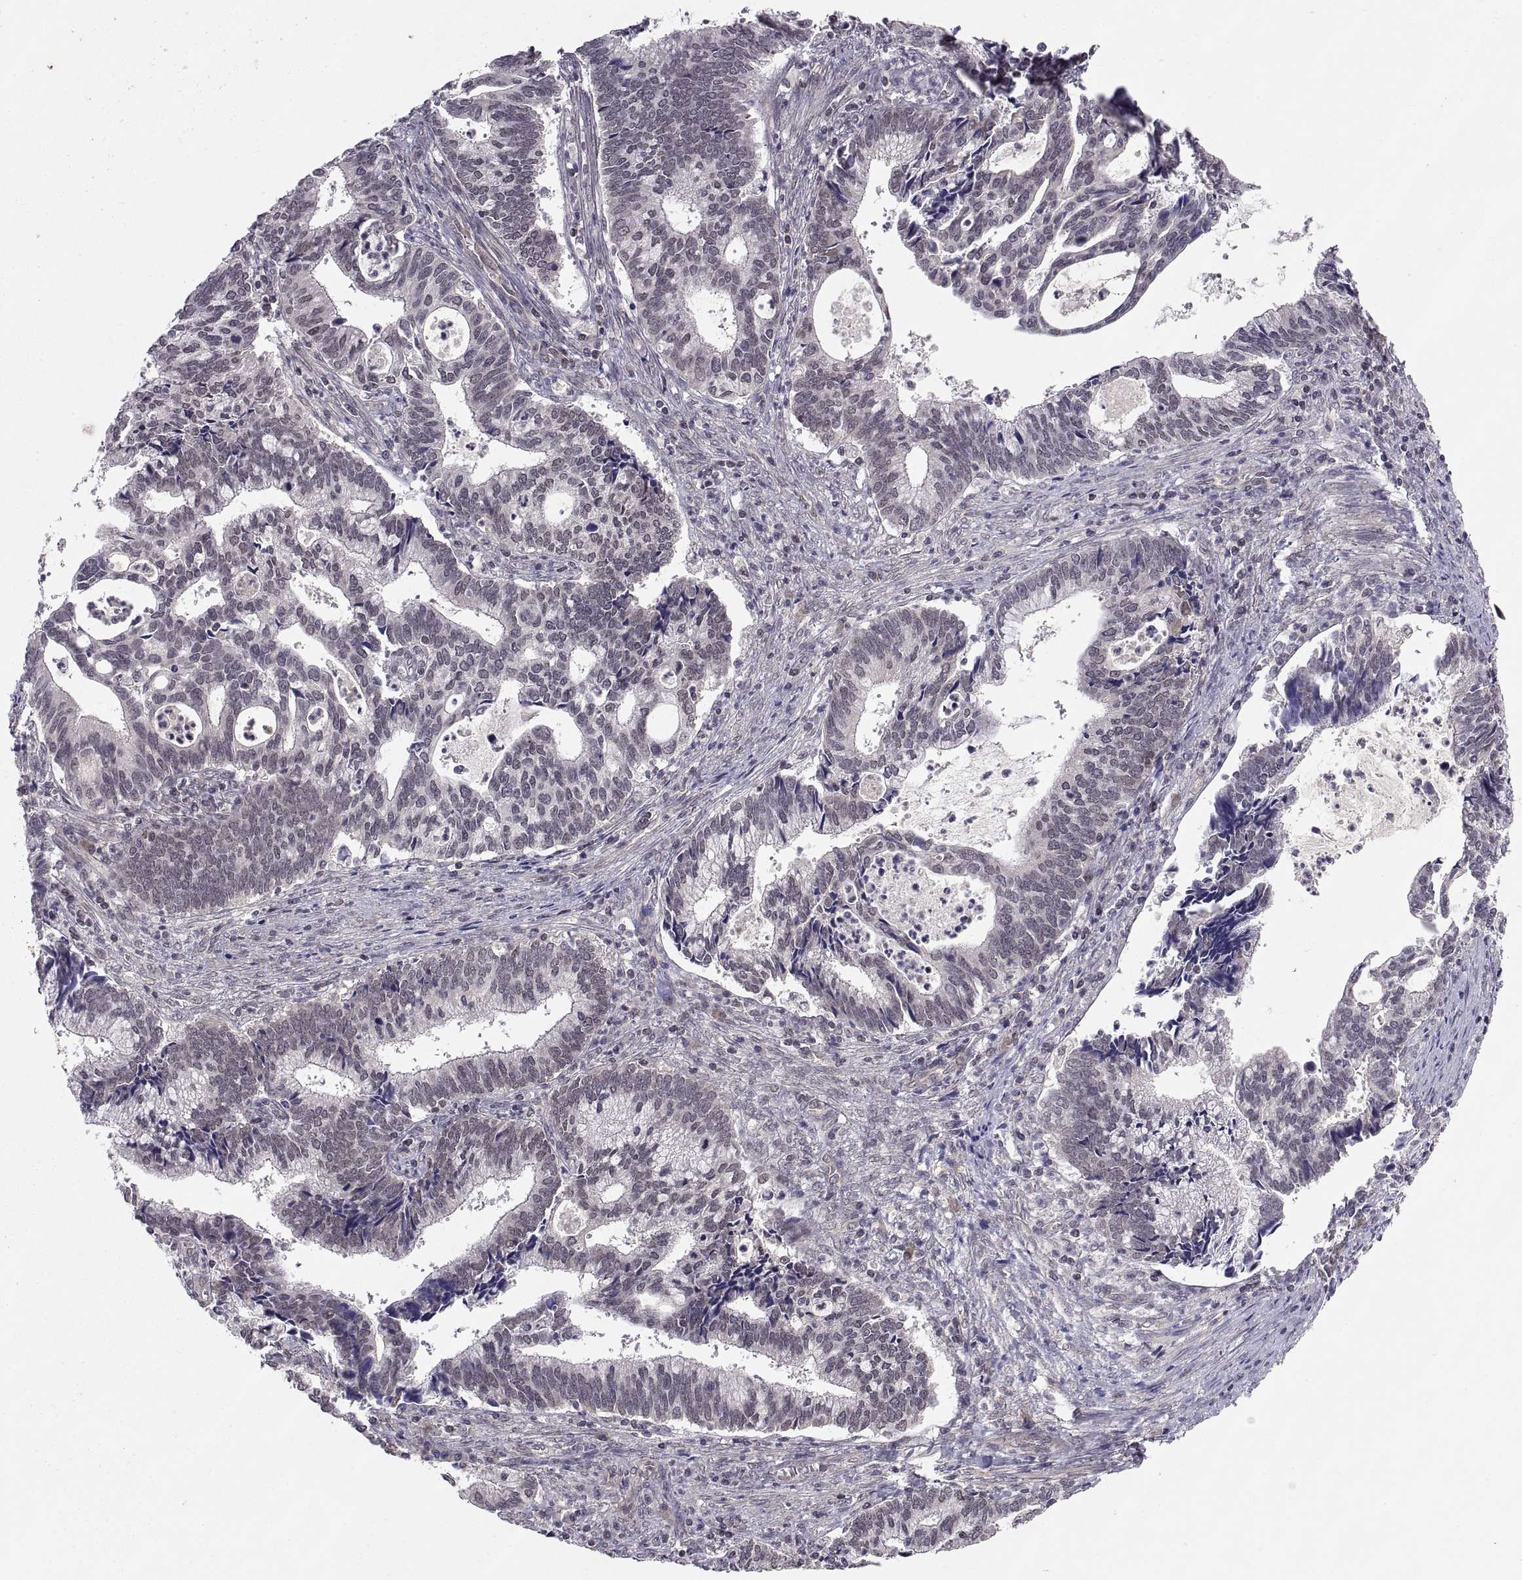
{"staining": {"intensity": "negative", "quantity": "none", "location": "none"}, "tissue": "cervical cancer", "cell_type": "Tumor cells", "image_type": "cancer", "snomed": [{"axis": "morphology", "description": "Adenocarcinoma, NOS"}, {"axis": "topography", "description": "Cervix"}], "caption": "The image displays no significant positivity in tumor cells of adenocarcinoma (cervical).", "gene": "ABL2", "patient": {"sex": "female", "age": 42}}